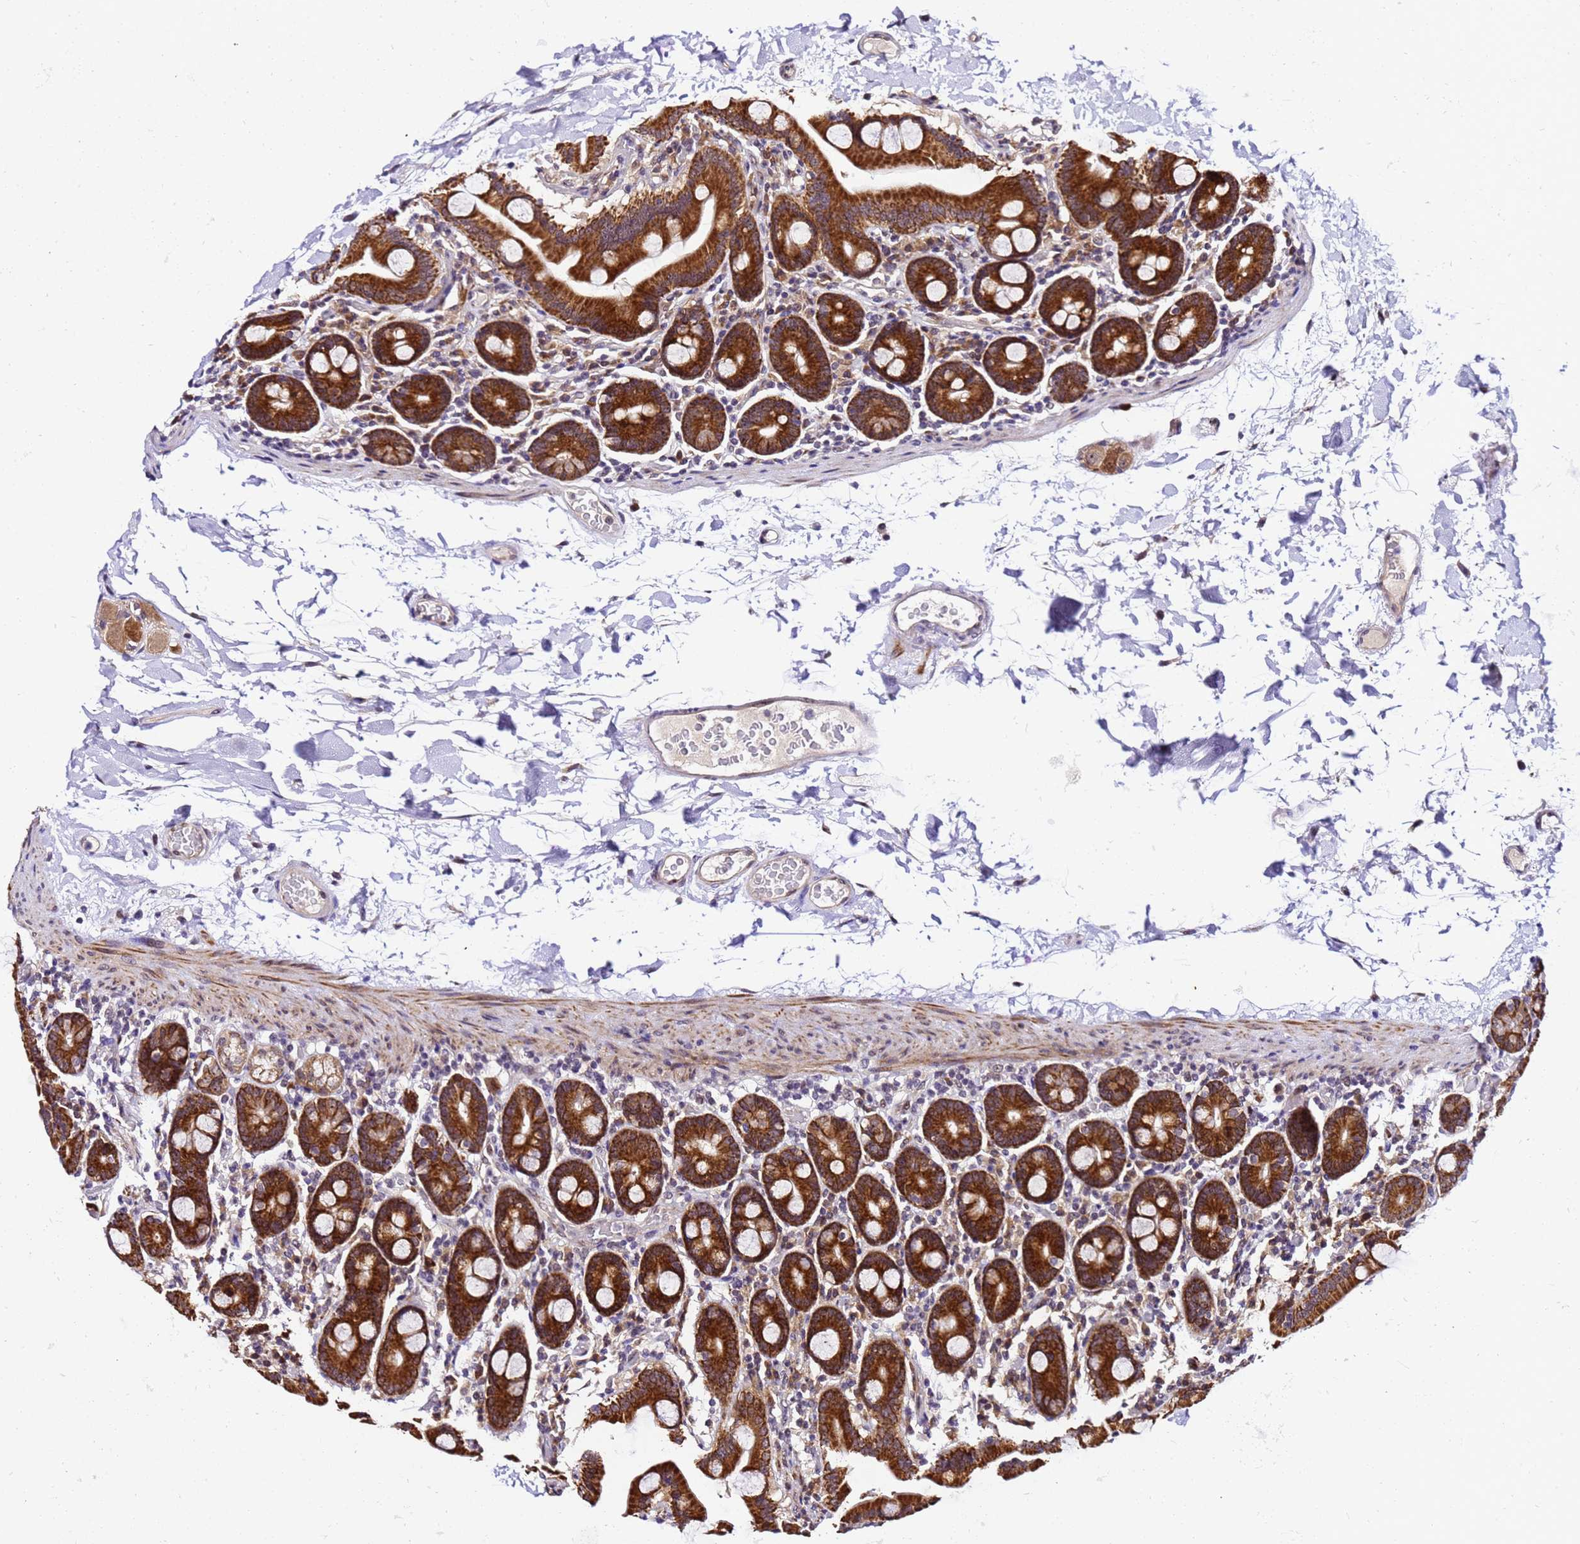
{"staining": {"intensity": "strong", "quantity": ">75%", "location": "cytoplasmic/membranous"}, "tissue": "duodenum", "cell_type": "Glandular cells", "image_type": "normal", "snomed": [{"axis": "morphology", "description": "Normal tissue, NOS"}, {"axis": "topography", "description": "Duodenum"}], "caption": "A histopathology image of duodenum stained for a protein exhibits strong cytoplasmic/membranous brown staining in glandular cells. The staining is performed using DAB (3,3'-diaminobenzidine) brown chromogen to label protein expression. The nuclei are counter-stained blue using hematoxylin.", "gene": "SLX4IP", "patient": {"sex": "male", "age": 55}}